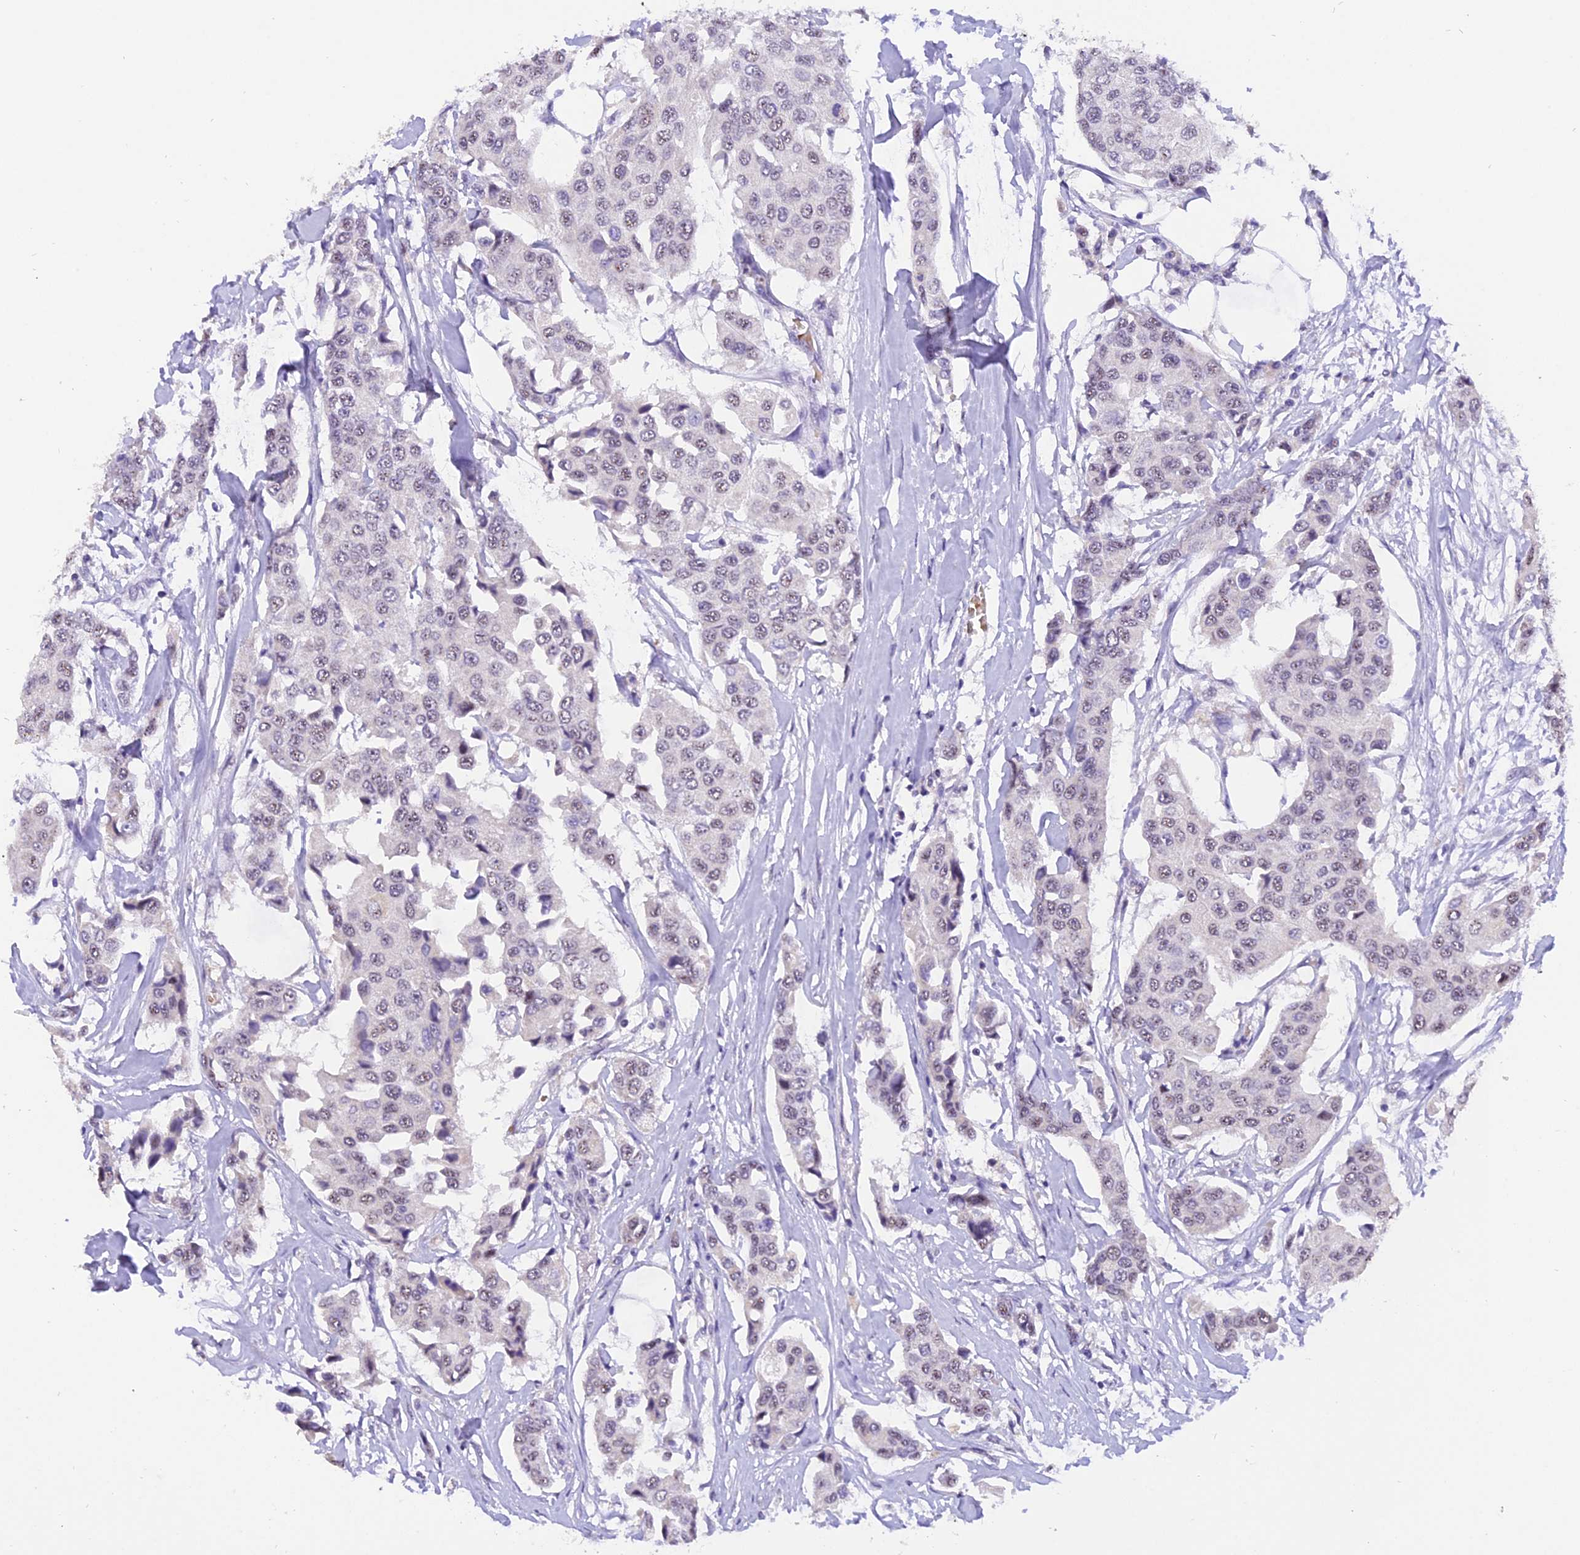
{"staining": {"intensity": "weak", "quantity": "<25%", "location": "nuclear"}, "tissue": "breast cancer", "cell_type": "Tumor cells", "image_type": "cancer", "snomed": [{"axis": "morphology", "description": "Duct carcinoma"}, {"axis": "topography", "description": "Breast"}], "caption": "This is a micrograph of immunohistochemistry staining of breast cancer, which shows no positivity in tumor cells.", "gene": "AHSP", "patient": {"sex": "female", "age": 80}}